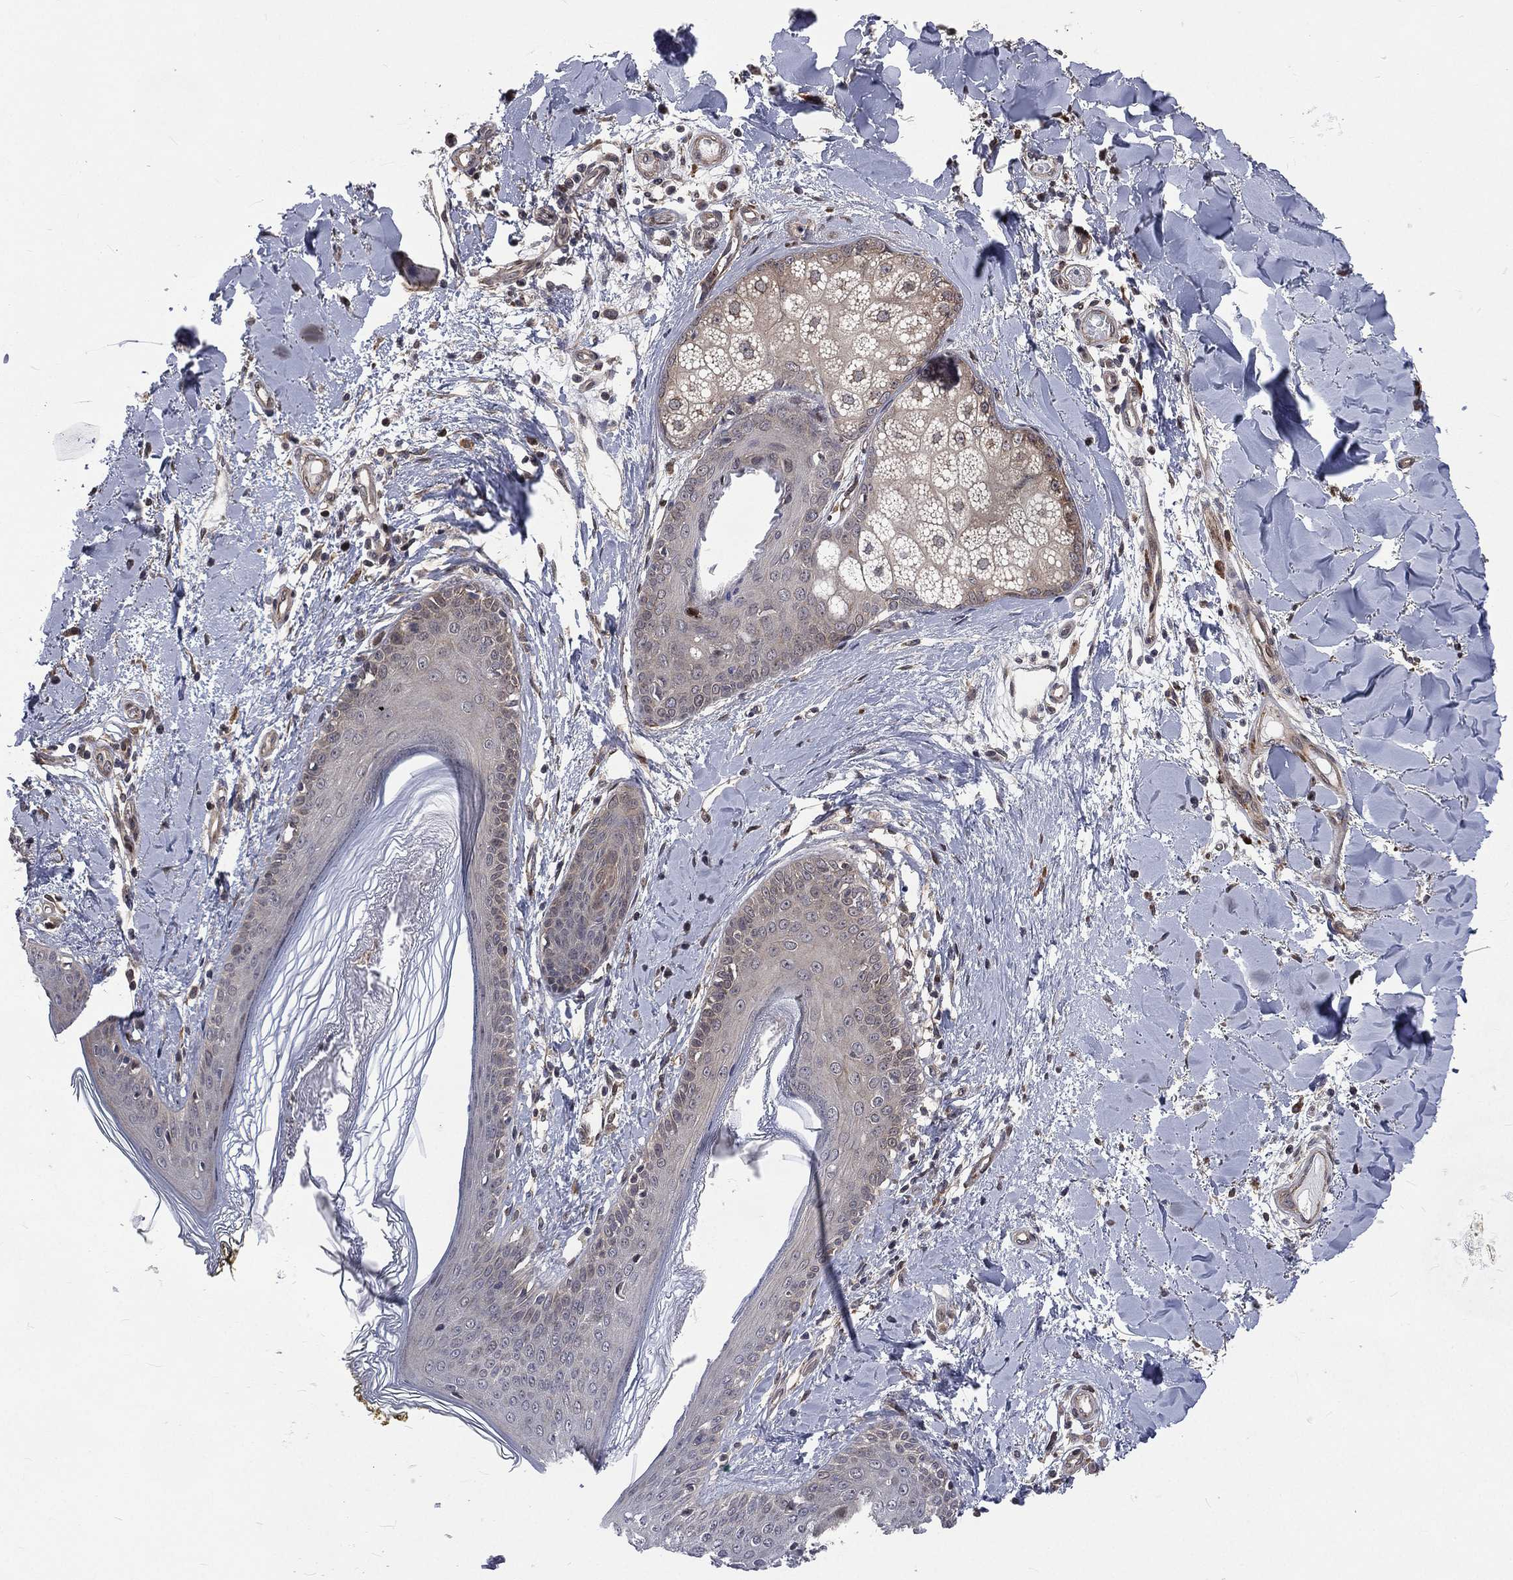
{"staining": {"intensity": "negative", "quantity": "none", "location": "none"}, "tissue": "skin", "cell_type": "Fibroblasts", "image_type": "normal", "snomed": [{"axis": "morphology", "description": "Normal tissue, NOS"}, {"axis": "morphology", "description": "Malignant melanoma, NOS"}, {"axis": "topography", "description": "Skin"}], "caption": "Immunohistochemical staining of benign skin shows no significant staining in fibroblasts. Brightfield microscopy of immunohistochemistry stained with DAB (brown) and hematoxylin (blue), captured at high magnification.", "gene": "ARL3", "patient": {"sex": "female", "age": 34}}